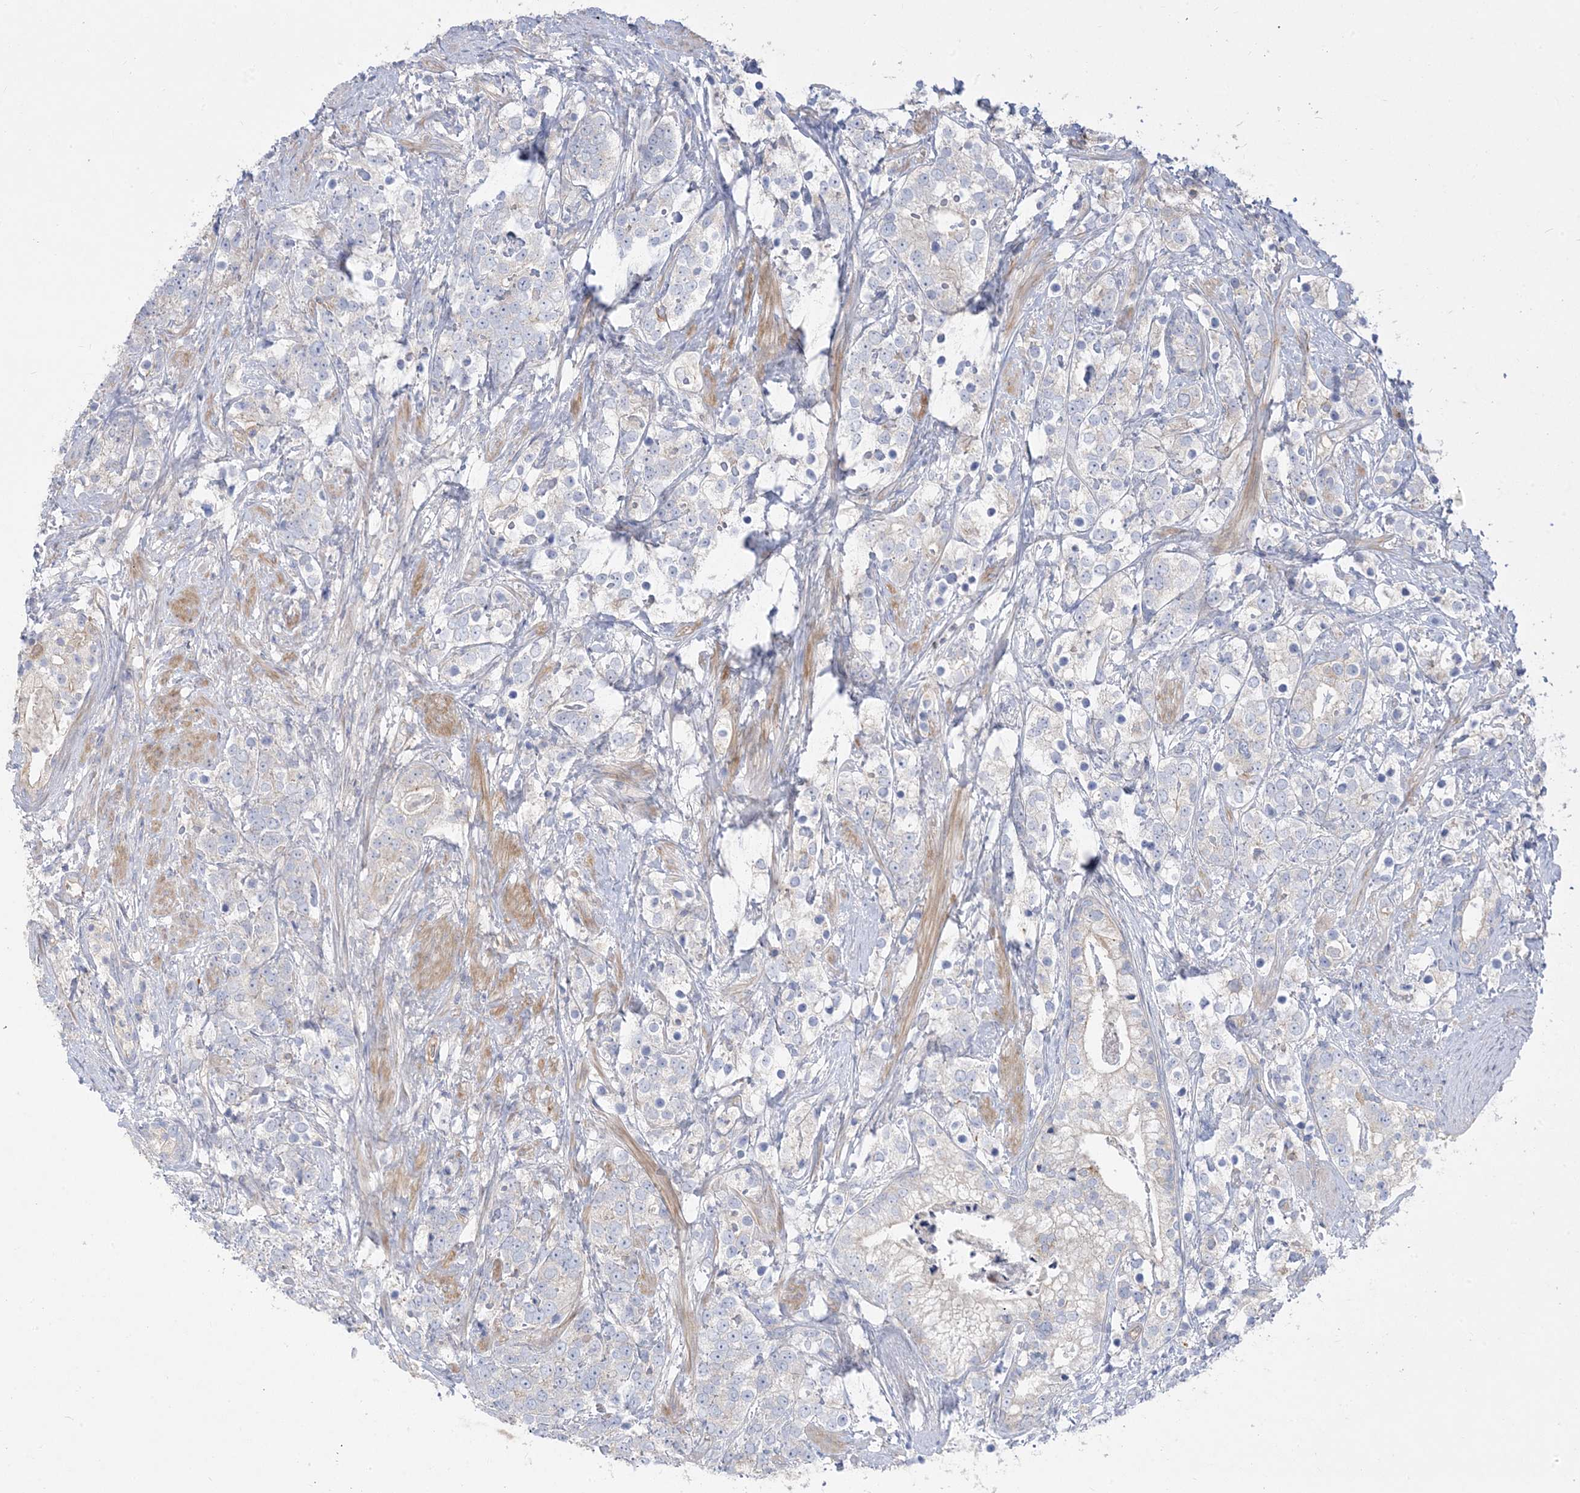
{"staining": {"intensity": "negative", "quantity": "none", "location": "none"}, "tissue": "prostate cancer", "cell_type": "Tumor cells", "image_type": "cancer", "snomed": [{"axis": "morphology", "description": "Adenocarcinoma, High grade"}, {"axis": "topography", "description": "Prostate"}], "caption": "This is a photomicrograph of IHC staining of high-grade adenocarcinoma (prostate), which shows no staining in tumor cells.", "gene": "ARHGEF9", "patient": {"sex": "male", "age": 69}}